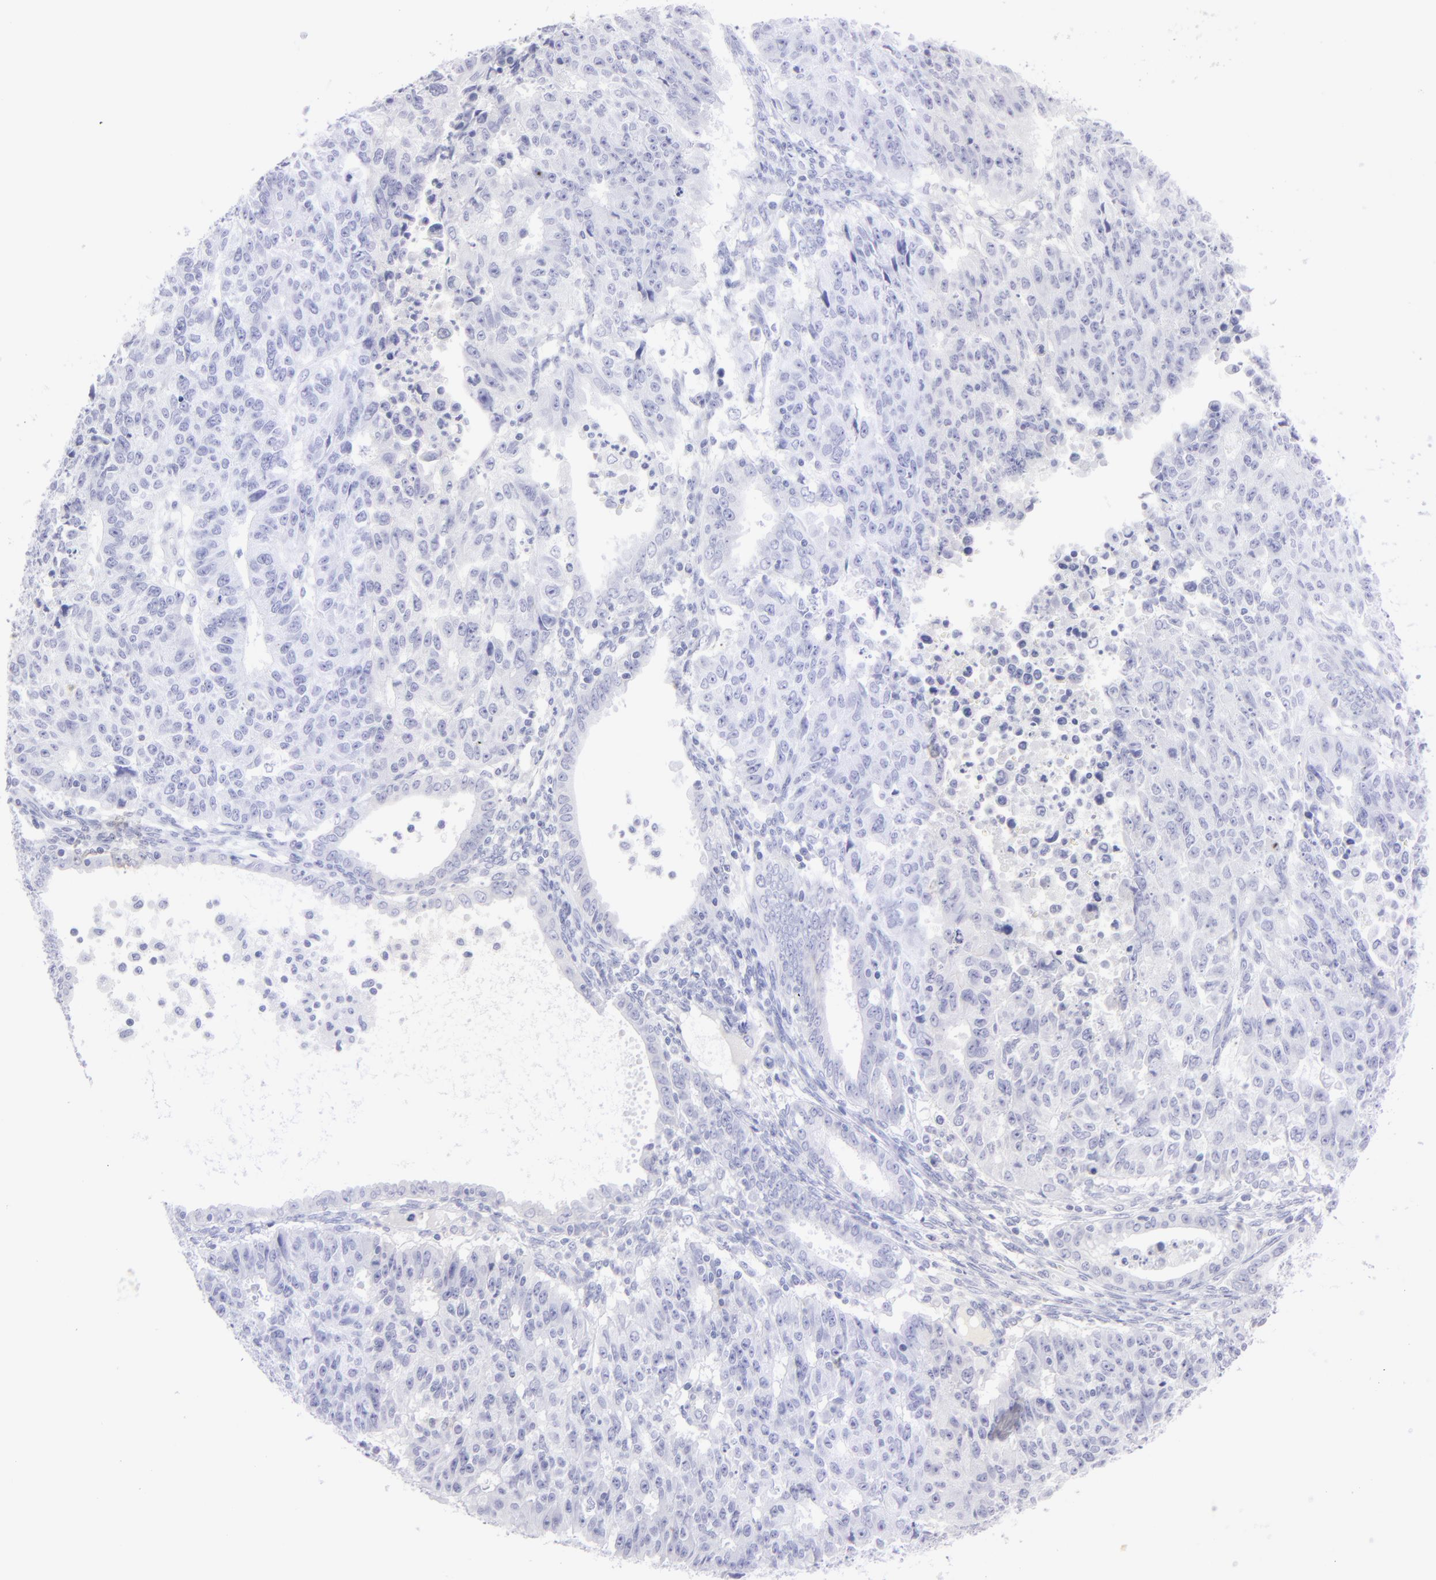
{"staining": {"intensity": "negative", "quantity": "none", "location": "none"}, "tissue": "endometrial cancer", "cell_type": "Tumor cells", "image_type": "cancer", "snomed": [{"axis": "morphology", "description": "Adenocarcinoma, NOS"}, {"axis": "topography", "description": "Endometrium"}], "caption": "Immunohistochemistry (IHC) micrograph of neoplastic tissue: human endometrial cancer (adenocarcinoma) stained with DAB demonstrates no significant protein expression in tumor cells.", "gene": "SLC1A2", "patient": {"sex": "female", "age": 42}}